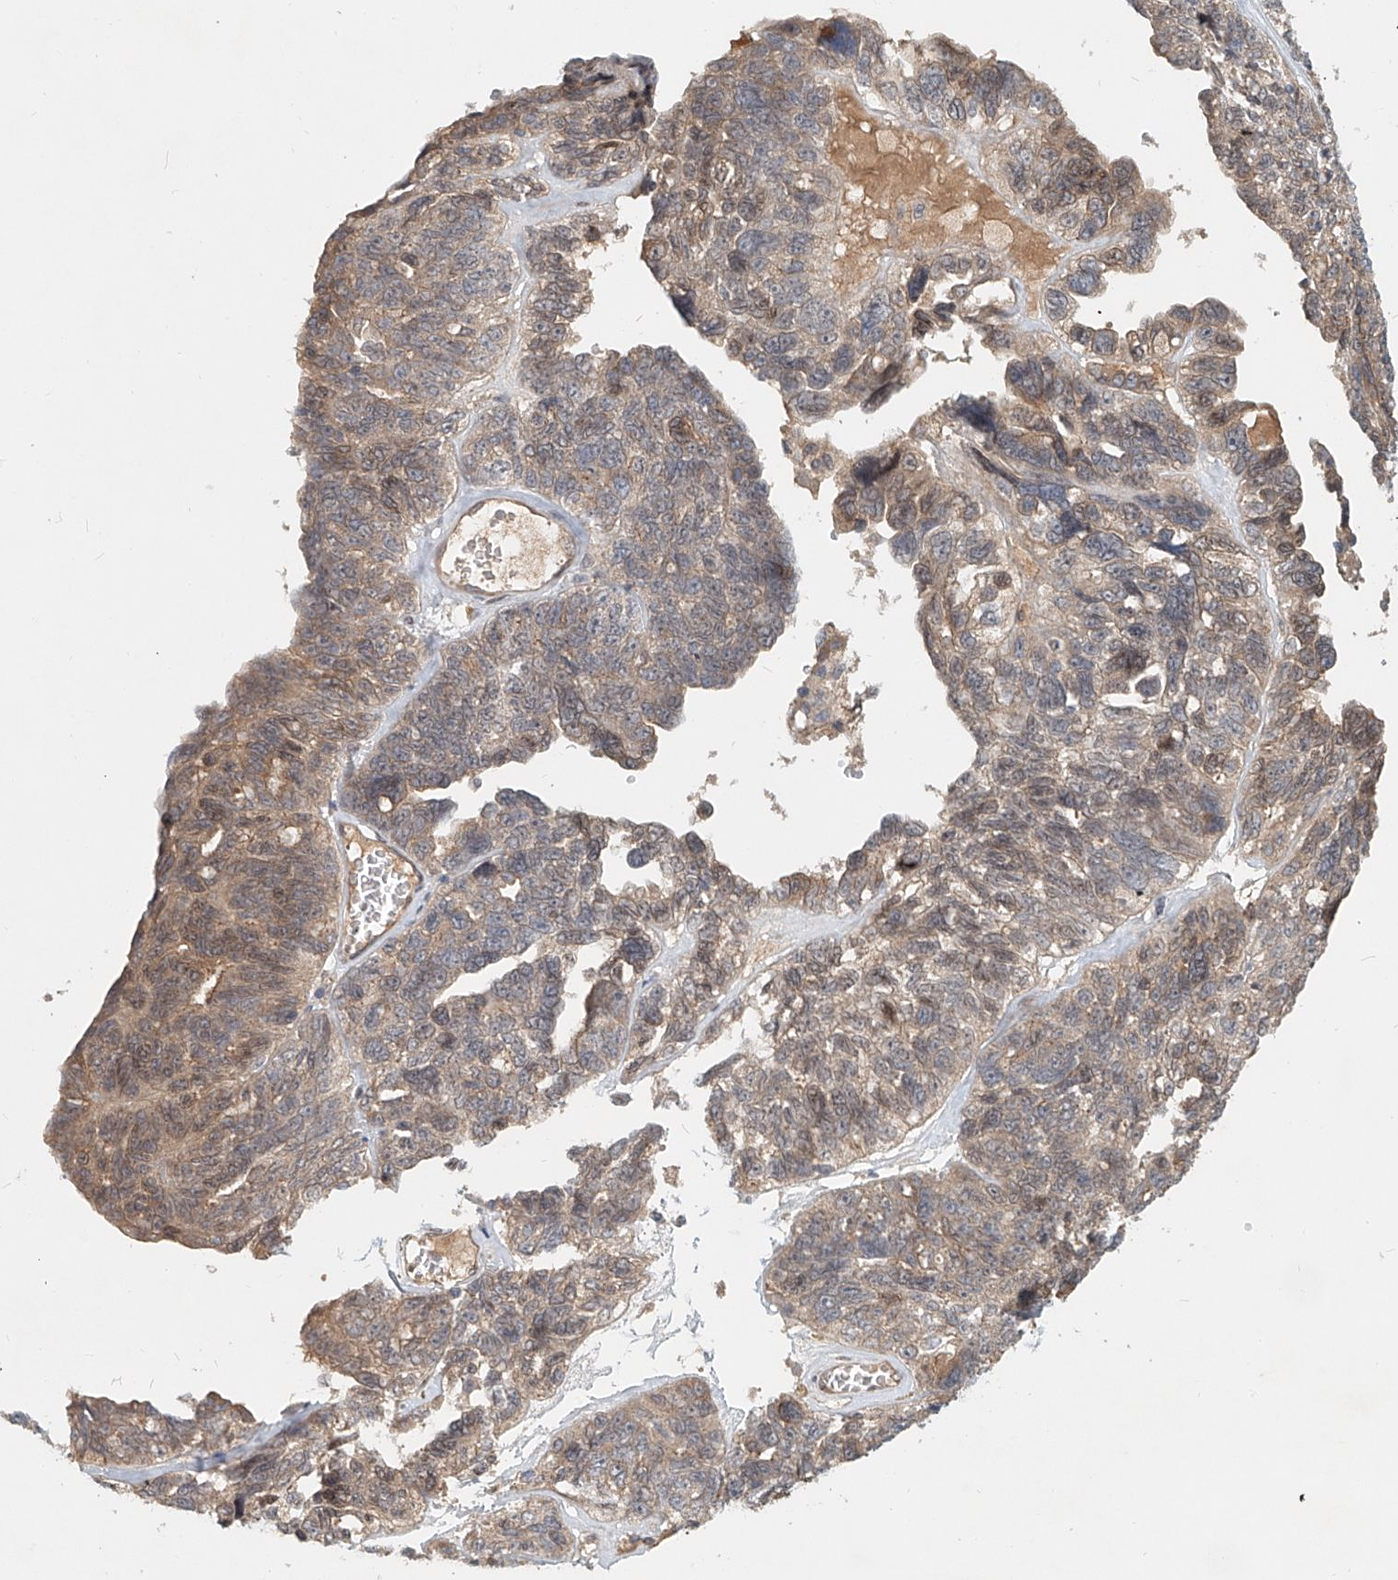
{"staining": {"intensity": "weak", "quantity": "25%-75%", "location": "cytoplasmic/membranous"}, "tissue": "ovarian cancer", "cell_type": "Tumor cells", "image_type": "cancer", "snomed": [{"axis": "morphology", "description": "Cystadenocarcinoma, serous, NOS"}, {"axis": "topography", "description": "Ovary"}], "caption": "This image demonstrates immunohistochemistry (IHC) staining of ovarian cancer, with low weak cytoplasmic/membranous positivity in approximately 25%-75% of tumor cells.", "gene": "SASH1", "patient": {"sex": "female", "age": 79}}